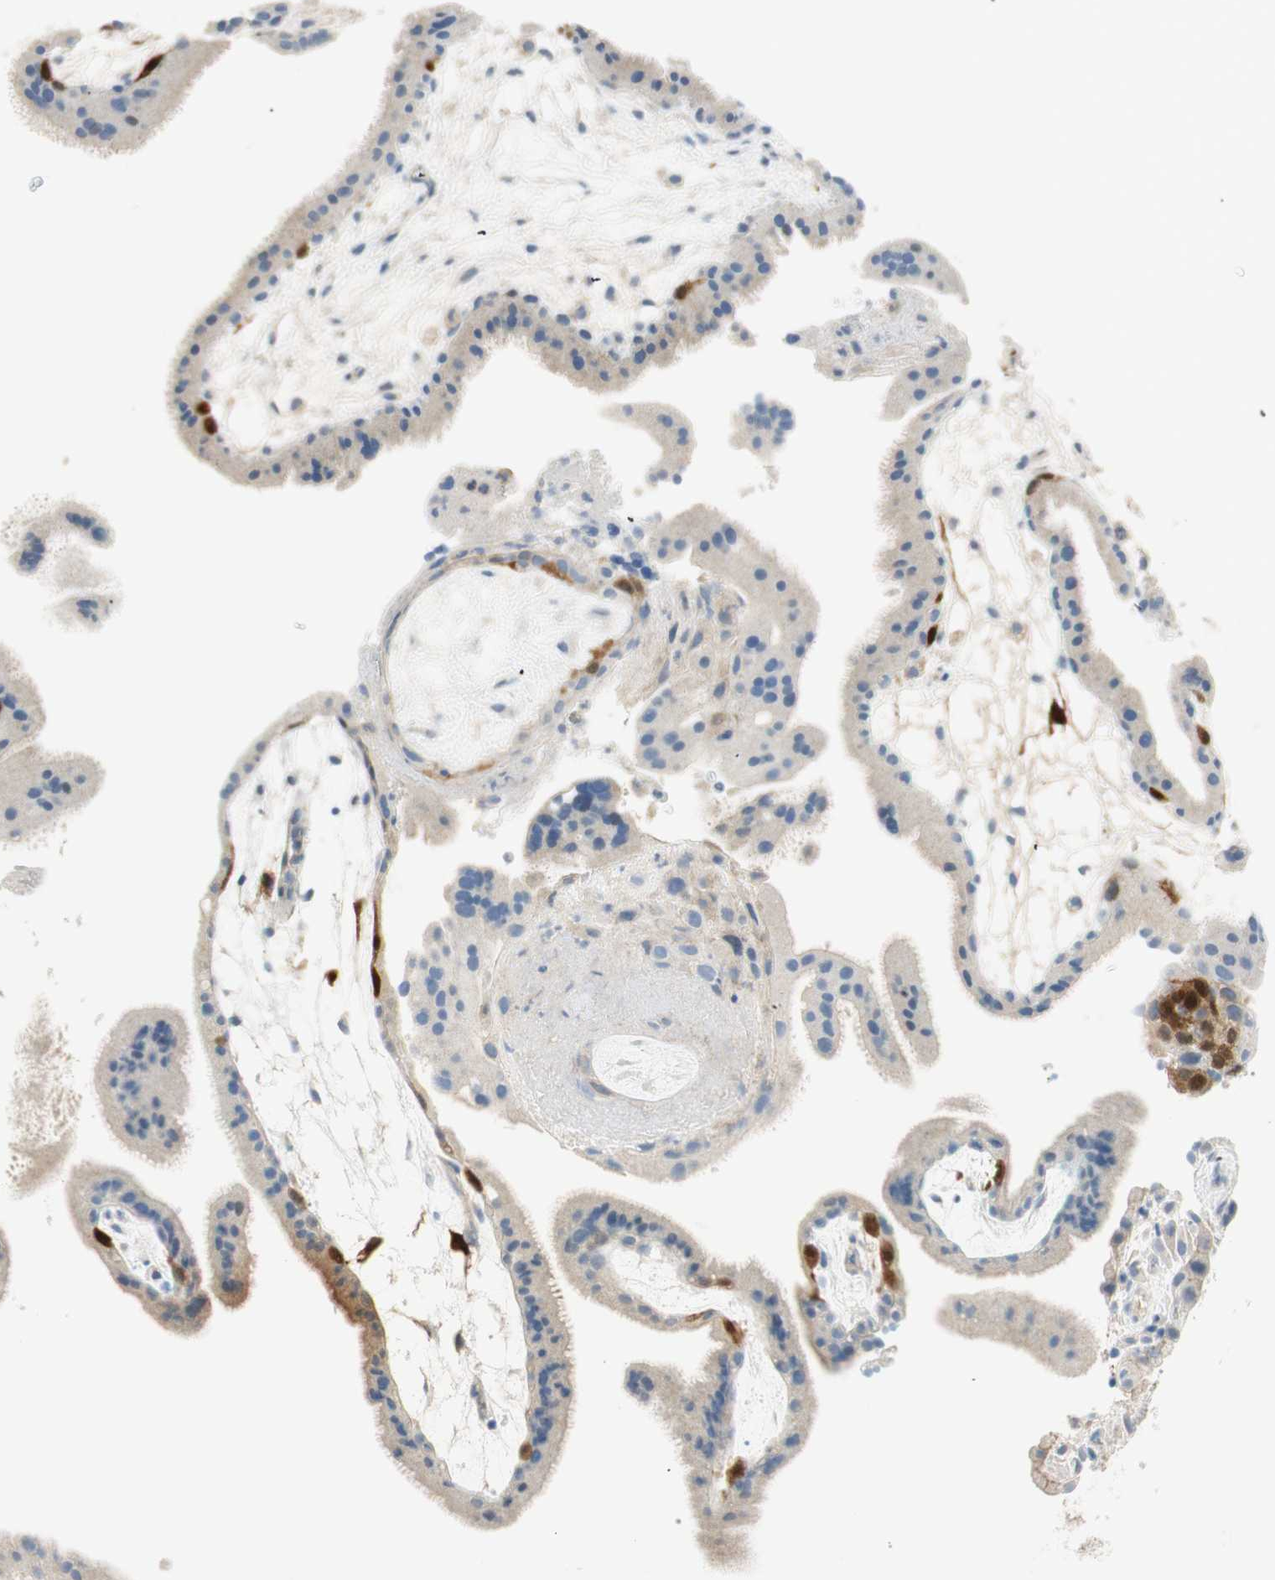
{"staining": {"intensity": "strong", "quantity": "<25%", "location": "cytoplasmic/membranous,nuclear"}, "tissue": "placenta", "cell_type": "Trophoblastic cells", "image_type": "normal", "snomed": [{"axis": "morphology", "description": "Normal tissue, NOS"}, {"axis": "topography", "description": "Placenta"}], "caption": "Protein analysis of unremarkable placenta demonstrates strong cytoplasmic/membranous,nuclear expression in approximately <25% of trophoblastic cells.", "gene": "PTTG1", "patient": {"sex": "female", "age": 19}}